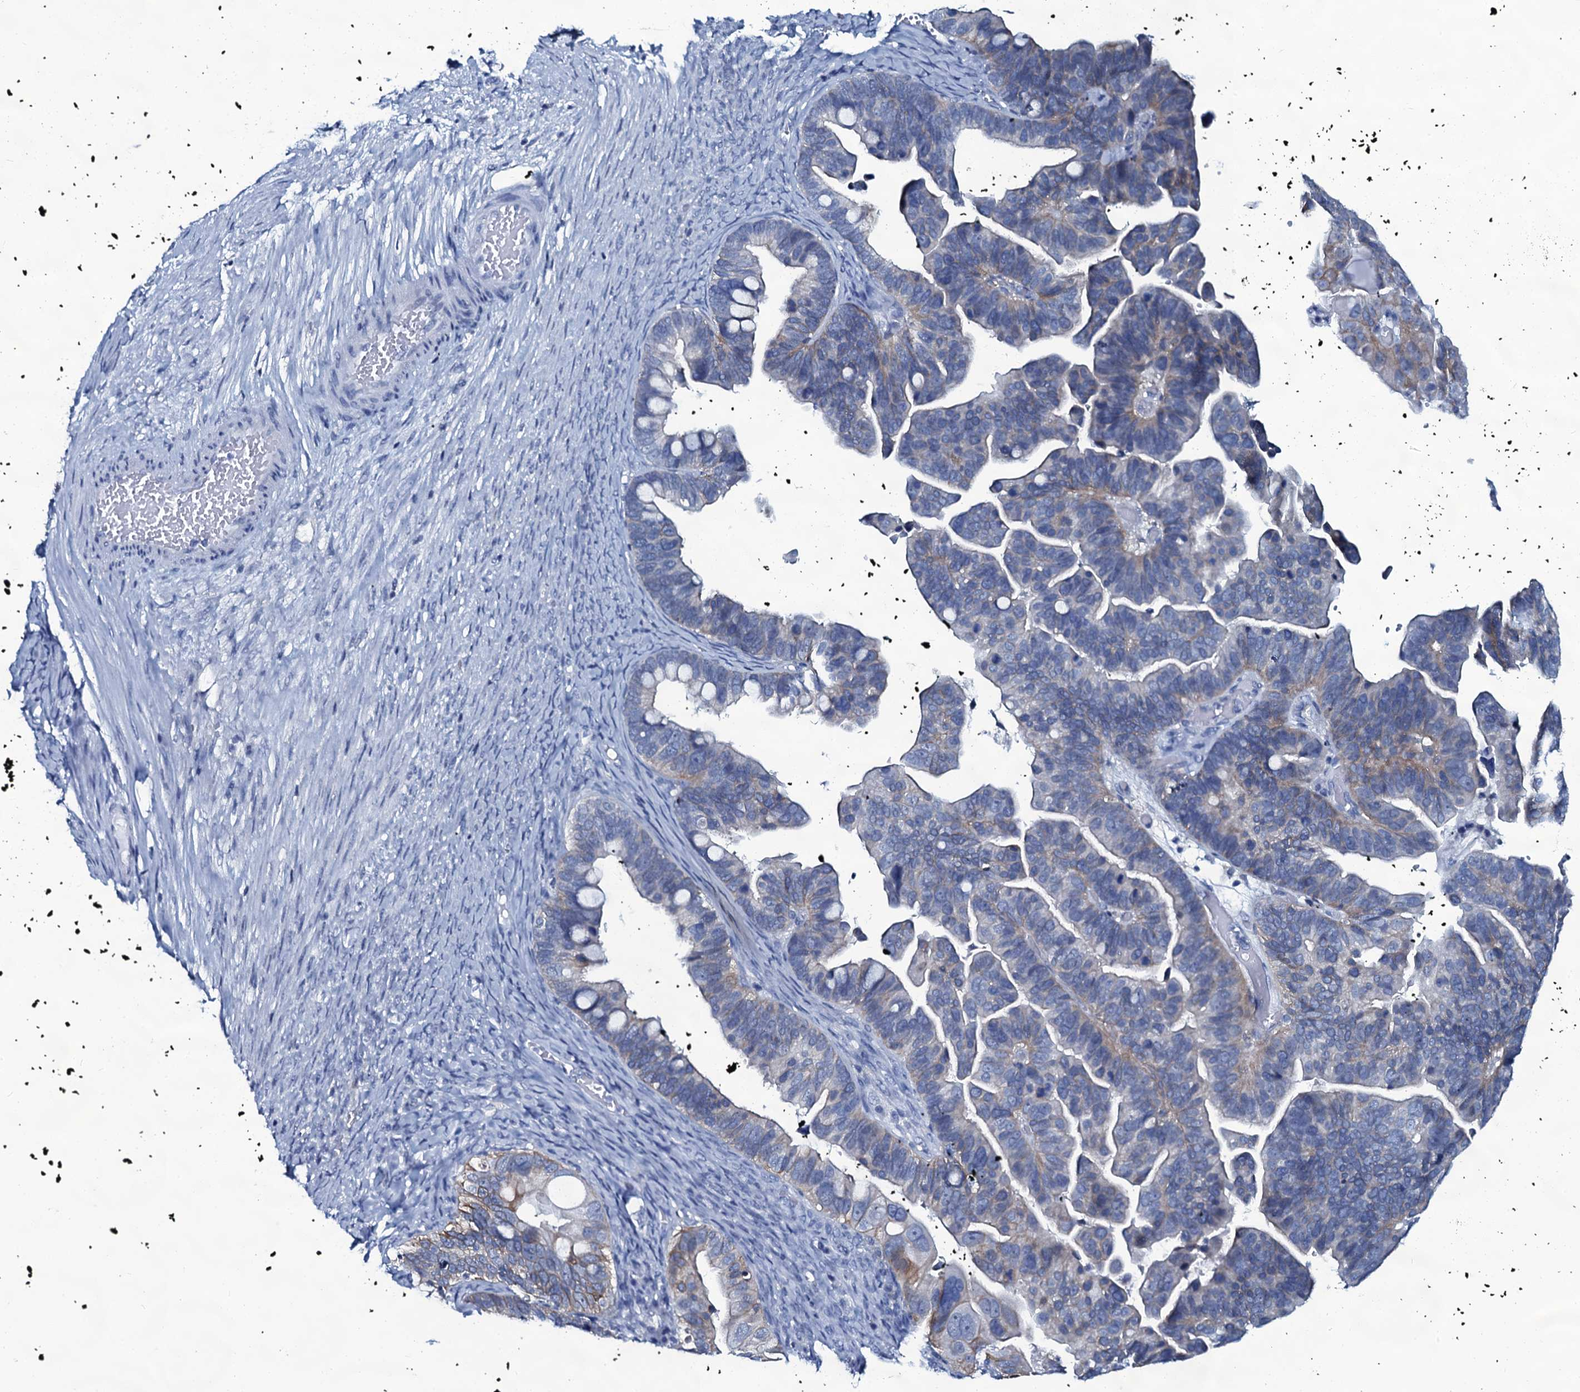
{"staining": {"intensity": "weak", "quantity": "<25%", "location": "cytoplasmic/membranous"}, "tissue": "ovarian cancer", "cell_type": "Tumor cells", "image_type": "cancer", "snomed": [{"axis": "morphology", "description": "Cystadenocarcinoma, serous, NOS"}, {"axis": "topography", "description": "Ovary"}], "caption": "Histopathology image shows no significant protein staining in tumor cells of serous cystadenocarcinoma (ovarian).", "gene": "SLC4A7", "patient": {"sex": "female", "age": 56}}